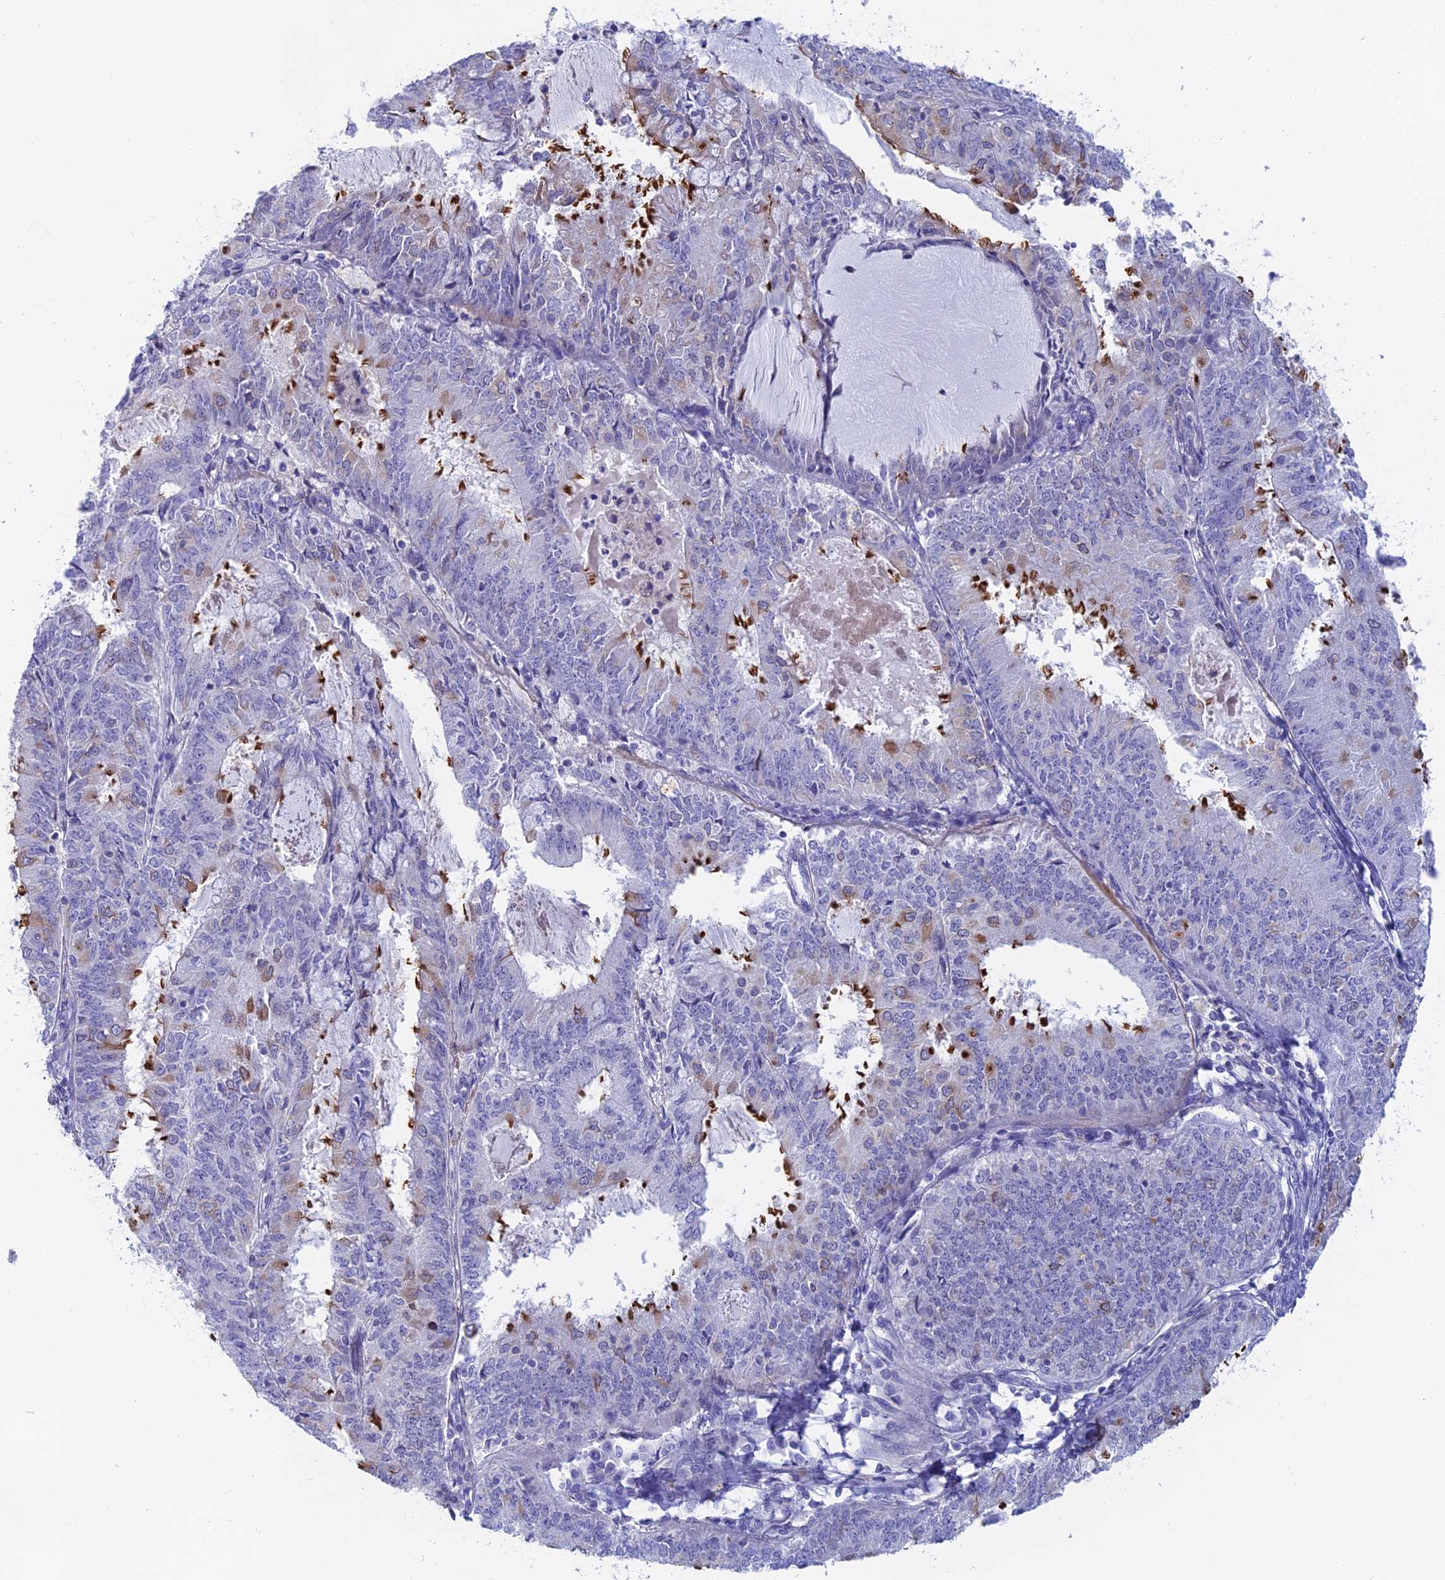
{"staining": {"intensity": "strong", "quantity": "<25%", "location": "cytoplasmic/membranous"}, "tissue": "endometrial cancer", "cell_type": "Tumor cells", "image_type": "cancer", "snomed": [{"axis": "morphology", "description": "Adenocarcinoma, NOS"}, {"axis": "topography", "description": "Endometrium"}], "caption": "Endometrial cancer (adenocarcinoma) stained with DAB (3,3'-diaminobenzidine) immunohistochemistry (IHC) exhibits medium levels of strong cytoplasmic/membranous staining in about <25% of tumor cells.", "gene": "GLB1L", "patient": {"sex": "female", "age": 57}}